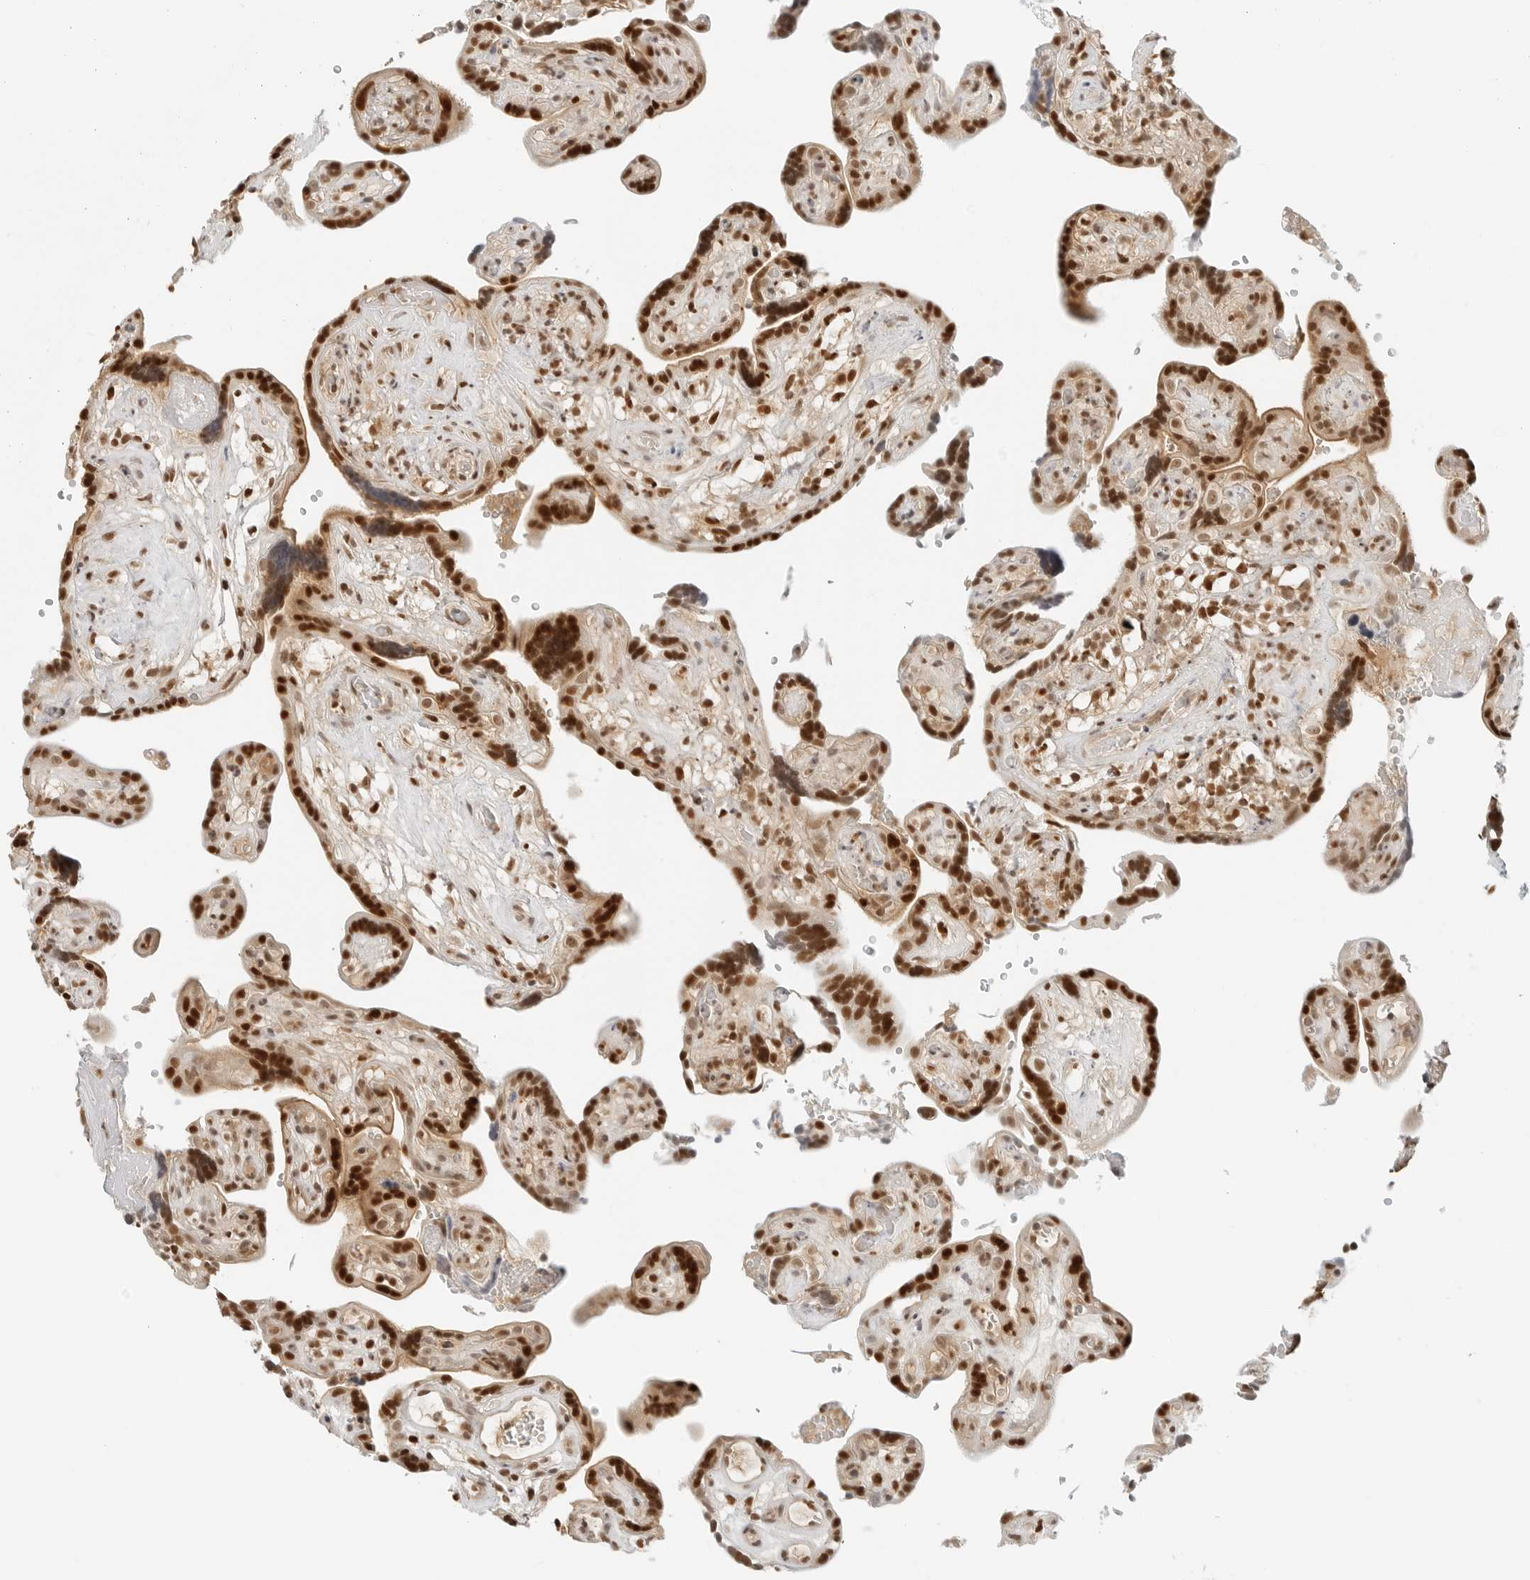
{"staining": {"intensity": "moderate", "quantity": ">75%", "location": "cytoplasmic/membranous,nuclear"}, "tissue": "placenta", "cell_type": "Decidual cells", "image_type": "normal", "snomed": [{"axis": "morphology", "description": "Normal tissue, NOS"}, {"axis": "topography", "description": "Placenta"}], "caption": "Decidual cells reveal medium levels of moderate cytoplasmic/membranous,nuclear staining in about >75% of cells in benign human placenta.", "gene": "CRTC2", "patient": {"sex": "female", "age": 30}}